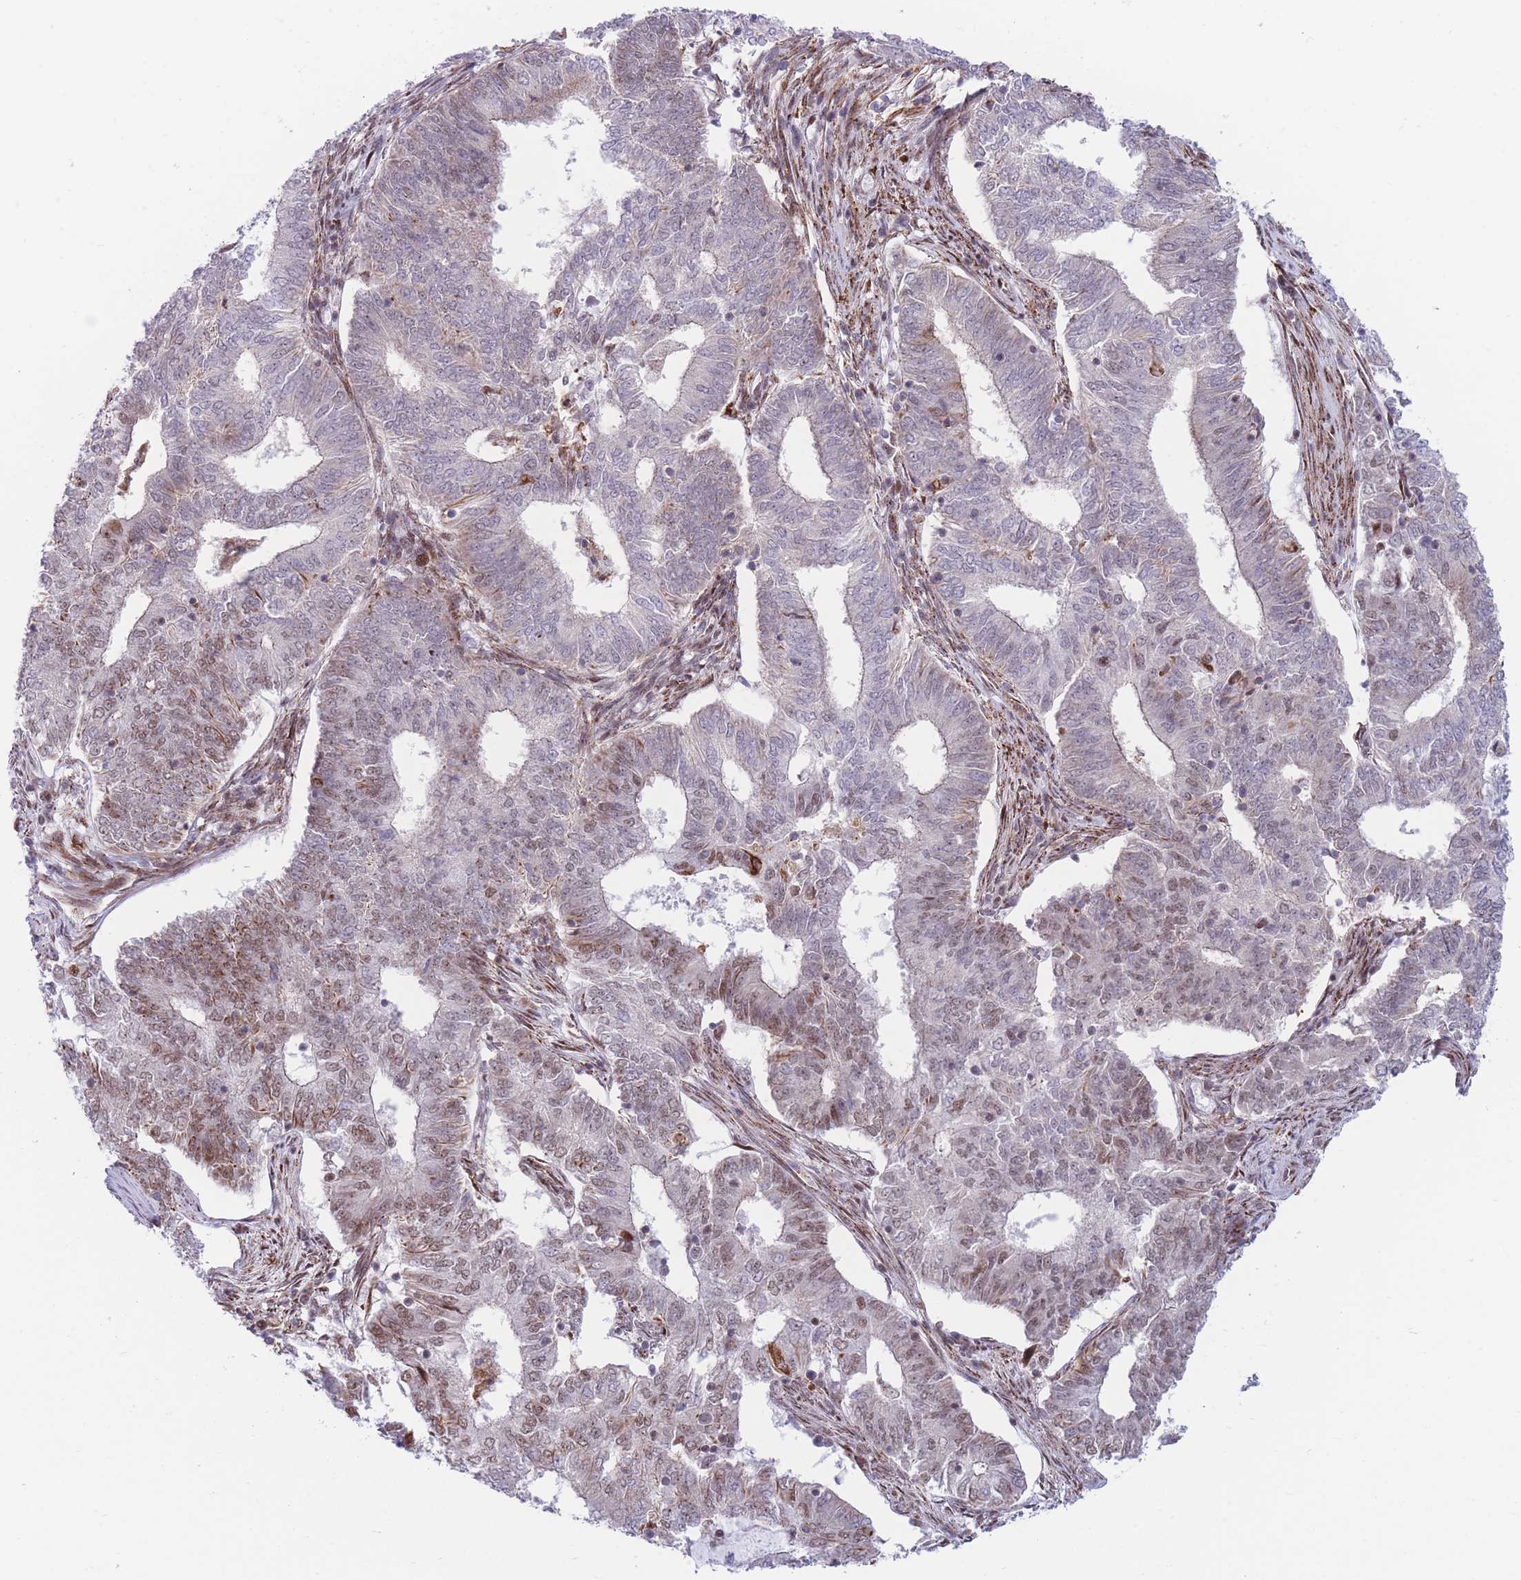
{"staining": {"intensity": "moderate", "quantity": "<25%", "location": "cytoplasmic/membranous,nuclear"}, "tissue": "endometrial cancer", "cell_type": "Tumor cells", "image_type": "cancer", "snomed": [{"axis": "morphology", "description": "Adenocarcinoma, NOS"}, {"axis": "topography", "description": "Endometrium"}], "caption": "Immunohistochemistry (IHC) micrograph of adenocarcinoma (endometrial) stained for a protein (brown), which reveals low levels of moderate cytoplasmic/membranous and nuclear positivity in approximately <25% of tumor cells.", "gene": "DNAJC3", "patient": {"sex": "female", "age": 62}}